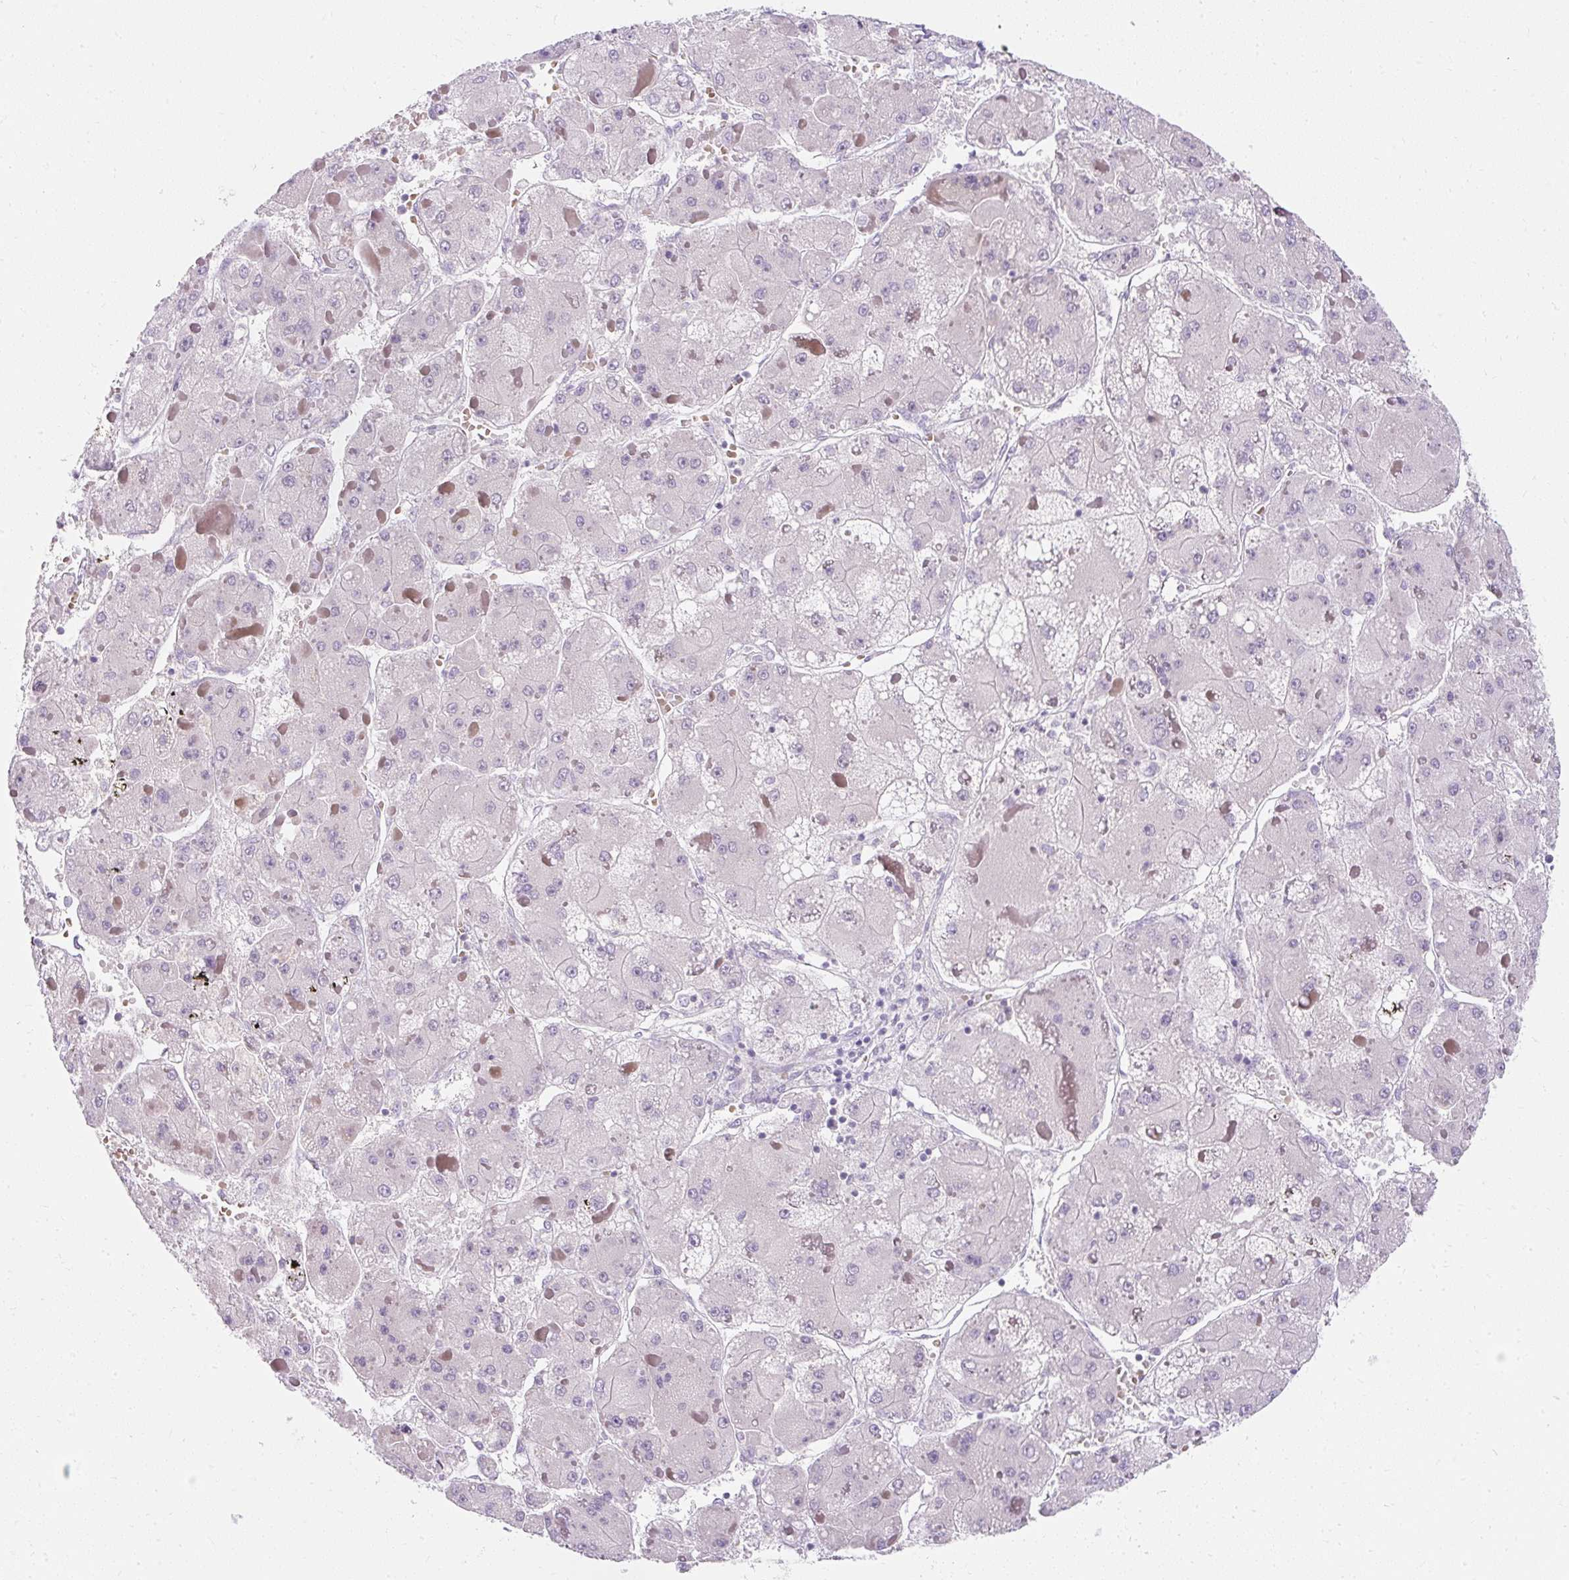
{"staining": {"intensity": "negative", "quantity": "none", "location": "none"}, "tissue": "liver cancer", "cell_type": "Tumor cells", "image_type": "cancer", "snomed": [{"axis": "morphology", "description": "Carcinoma, Hepatocellular, NOS"}, {"axis": "topography", "description": "Liver"}], "caption": "Immunohistochemical staining of human liver cancer exhibits no significant positivity in tumor cells.", "gene": "DTX4", "patient": {"sex": "female", "age": 73}}